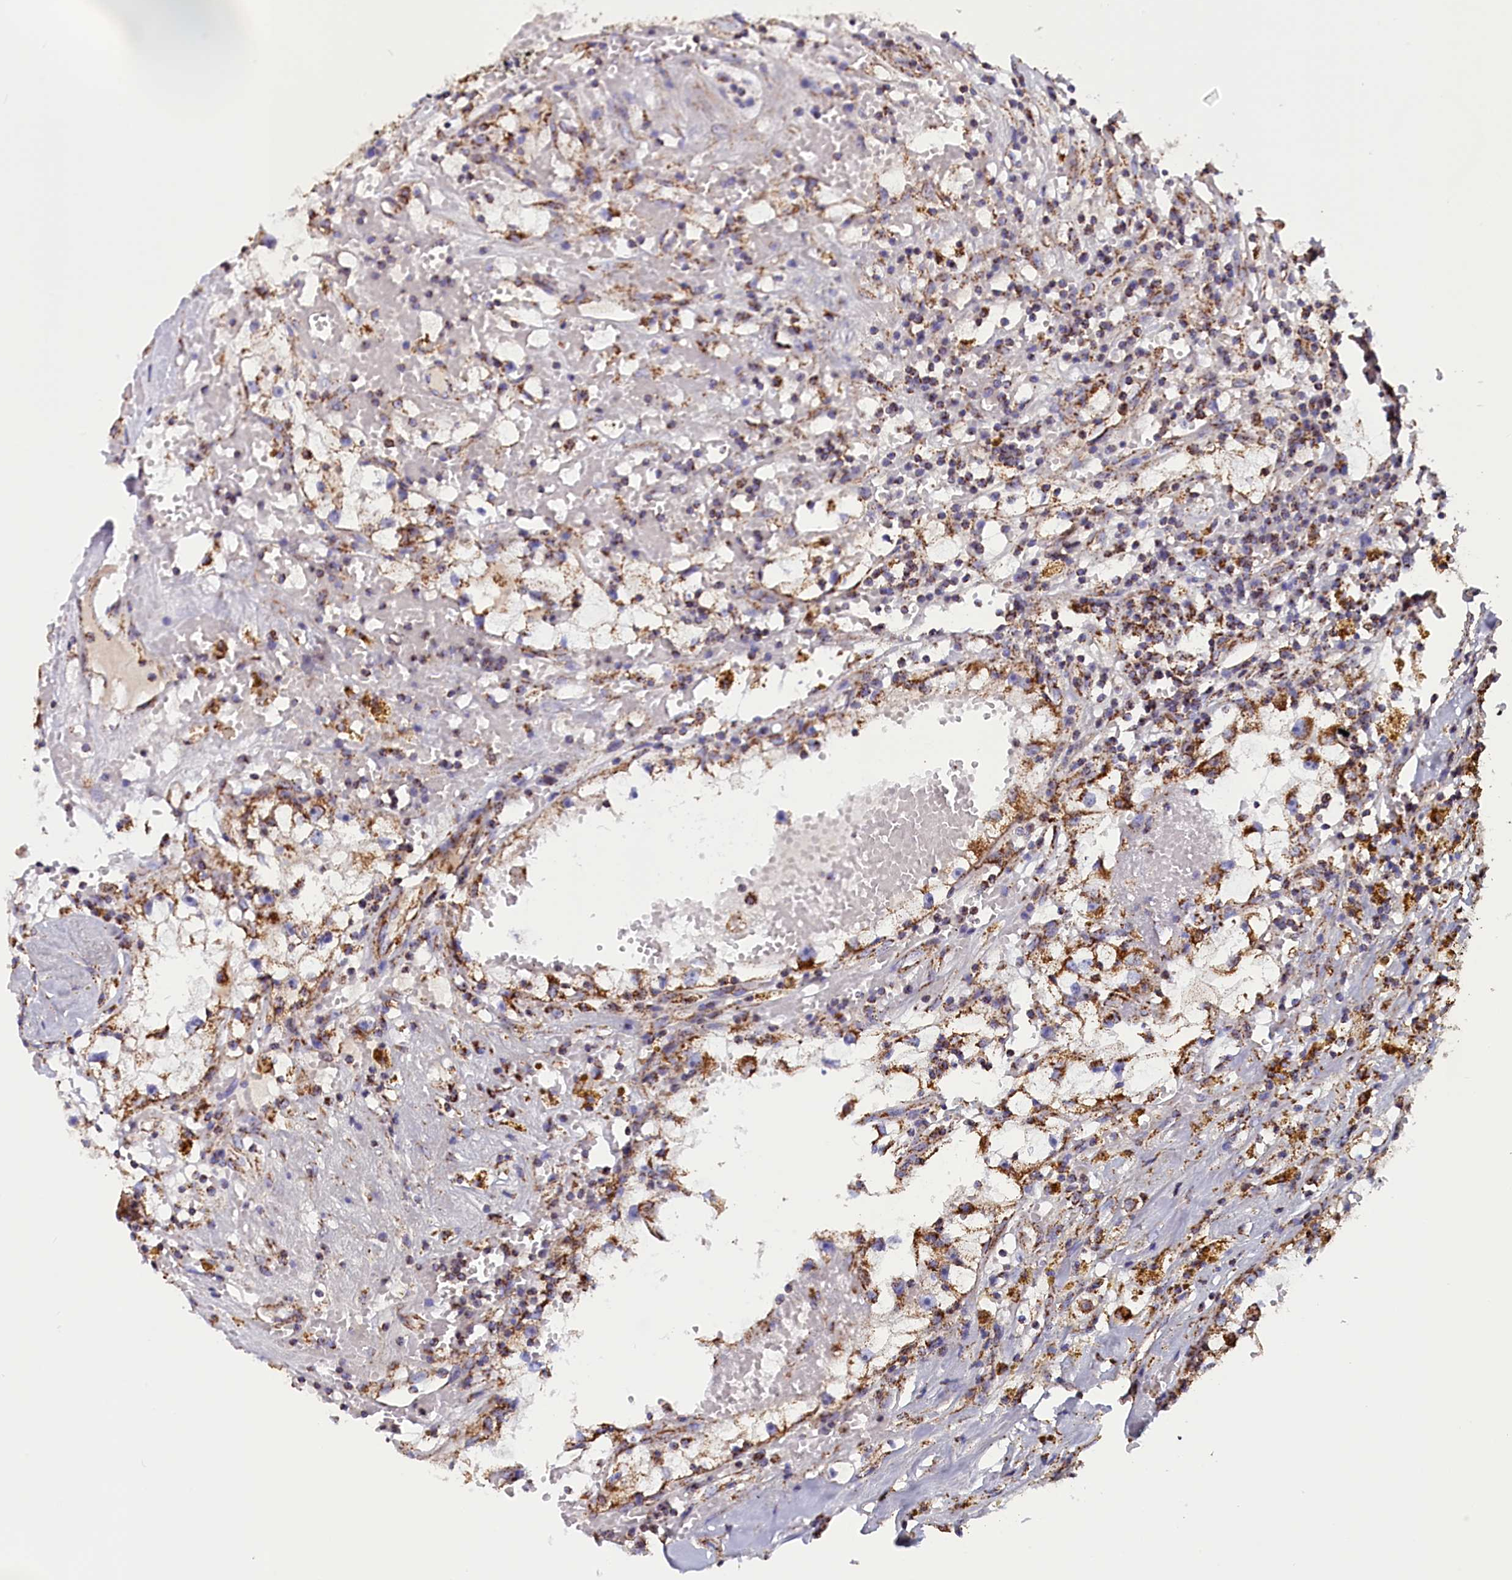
{"staining": {"intensity": "moderate", "quantity": ">75%", "location": "cytoplasmic/membranous"}, "tissue": "renal cancer", "cell_type": "Tumor cells", "image_type": "cancer", "snomed": [{"axis": "morphology", "description": "Adenocarcinoma, NOS"}, {"axis": "topography", "description": "Kidney"}], "caption": "Adenocarcinoma (renal) tissue reveals moderate cytoplasmic/membranous expression in approximately >75% of tumor cells", "gene": "SLC39A3", "patient": {"sex": "male", "age": 56}}